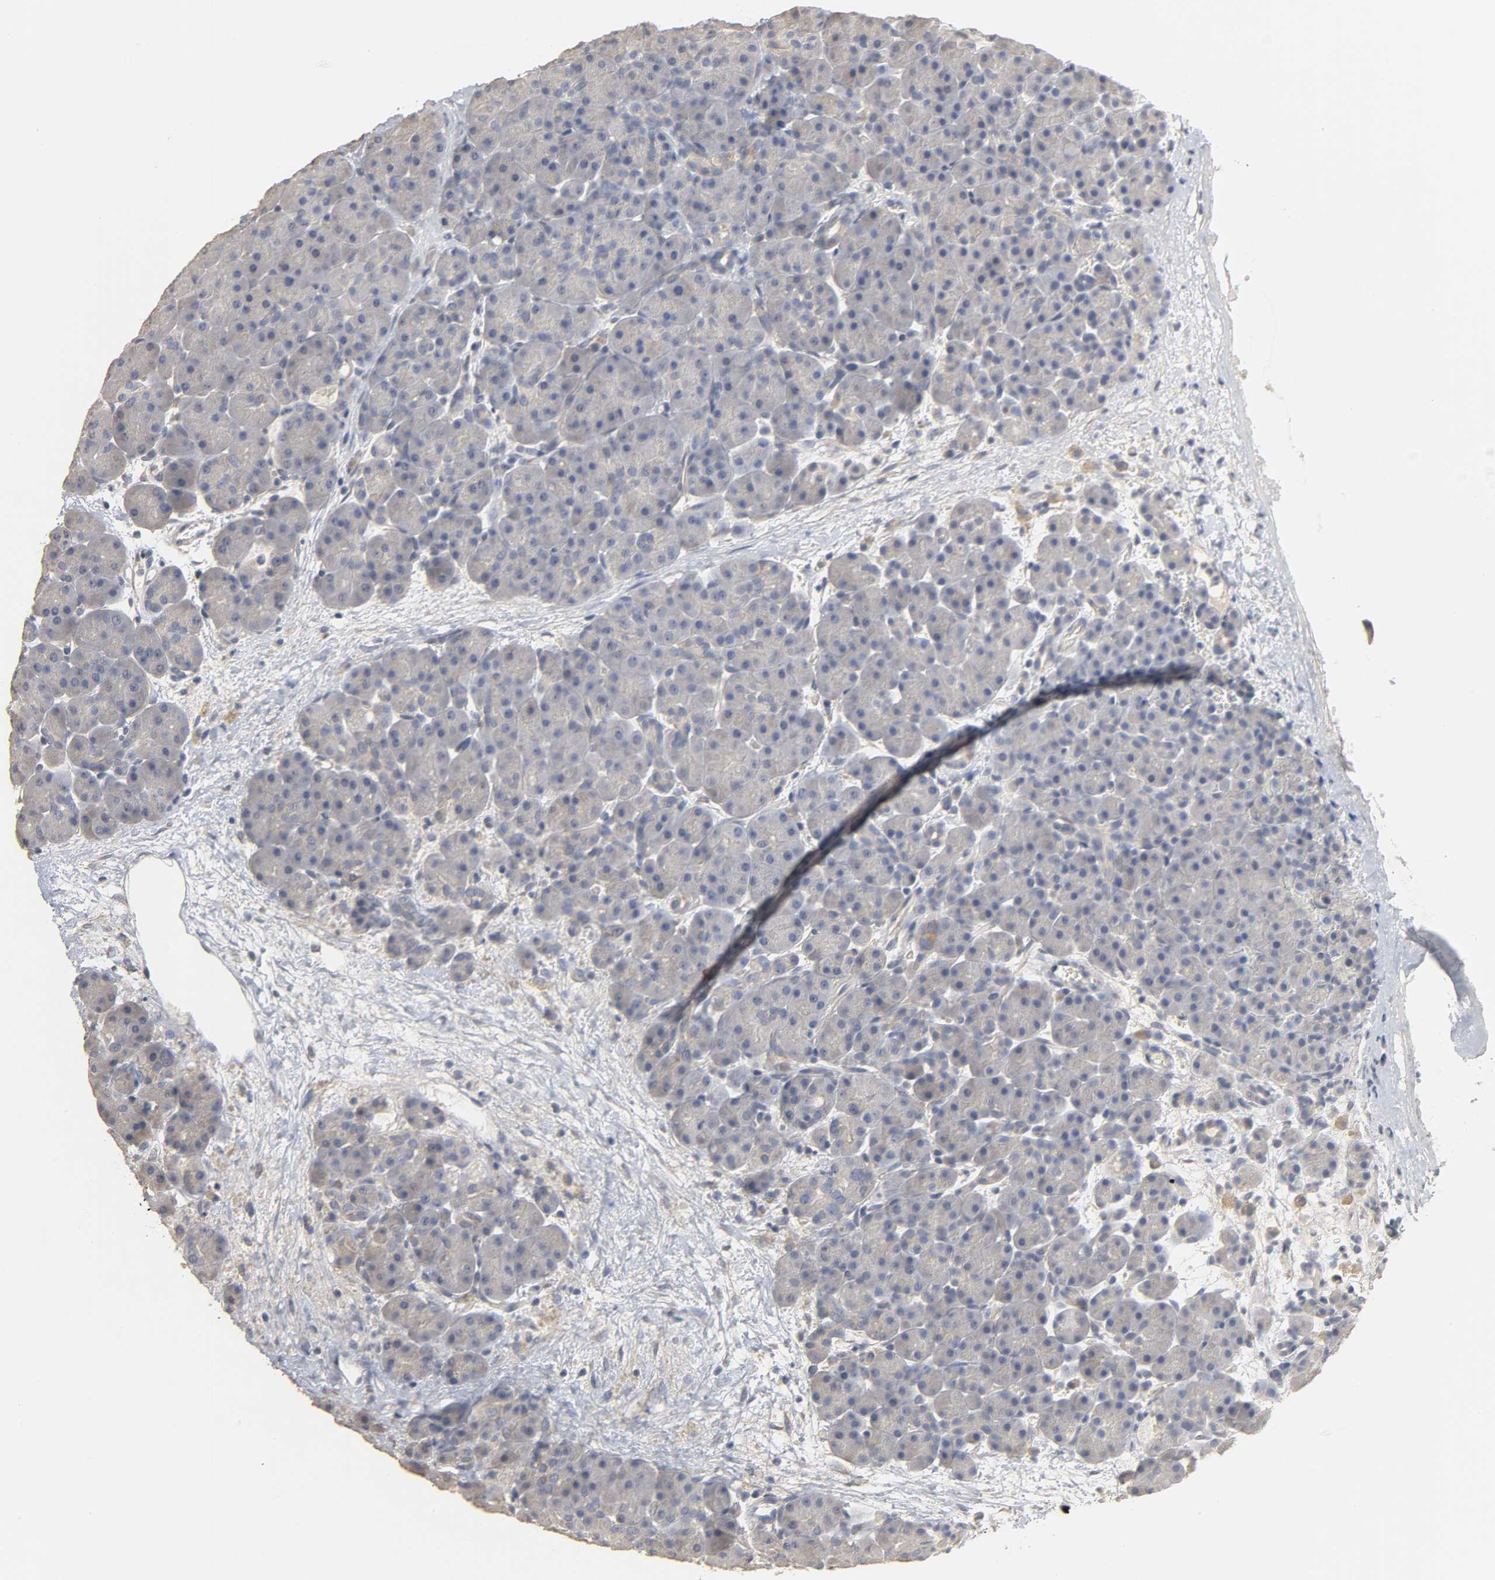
{"staining": {"intensity": "negative", "quantity": "none", "location": "none"}, "tissue": "pancreas", "cell_type": "Exocrine glandular cells", "image_type": "normal", "snomed": [{"axis": "morphology", "description": "Normal tissue, NOS"}, {"axis": "topography", "description": "Pancreas"}], "caption": "Exocrine glandular cells show no significant protein expression in unremarkable pancreas.", "gene": "SLC10A2", "patient": {"sex": "male", "age": 66}}